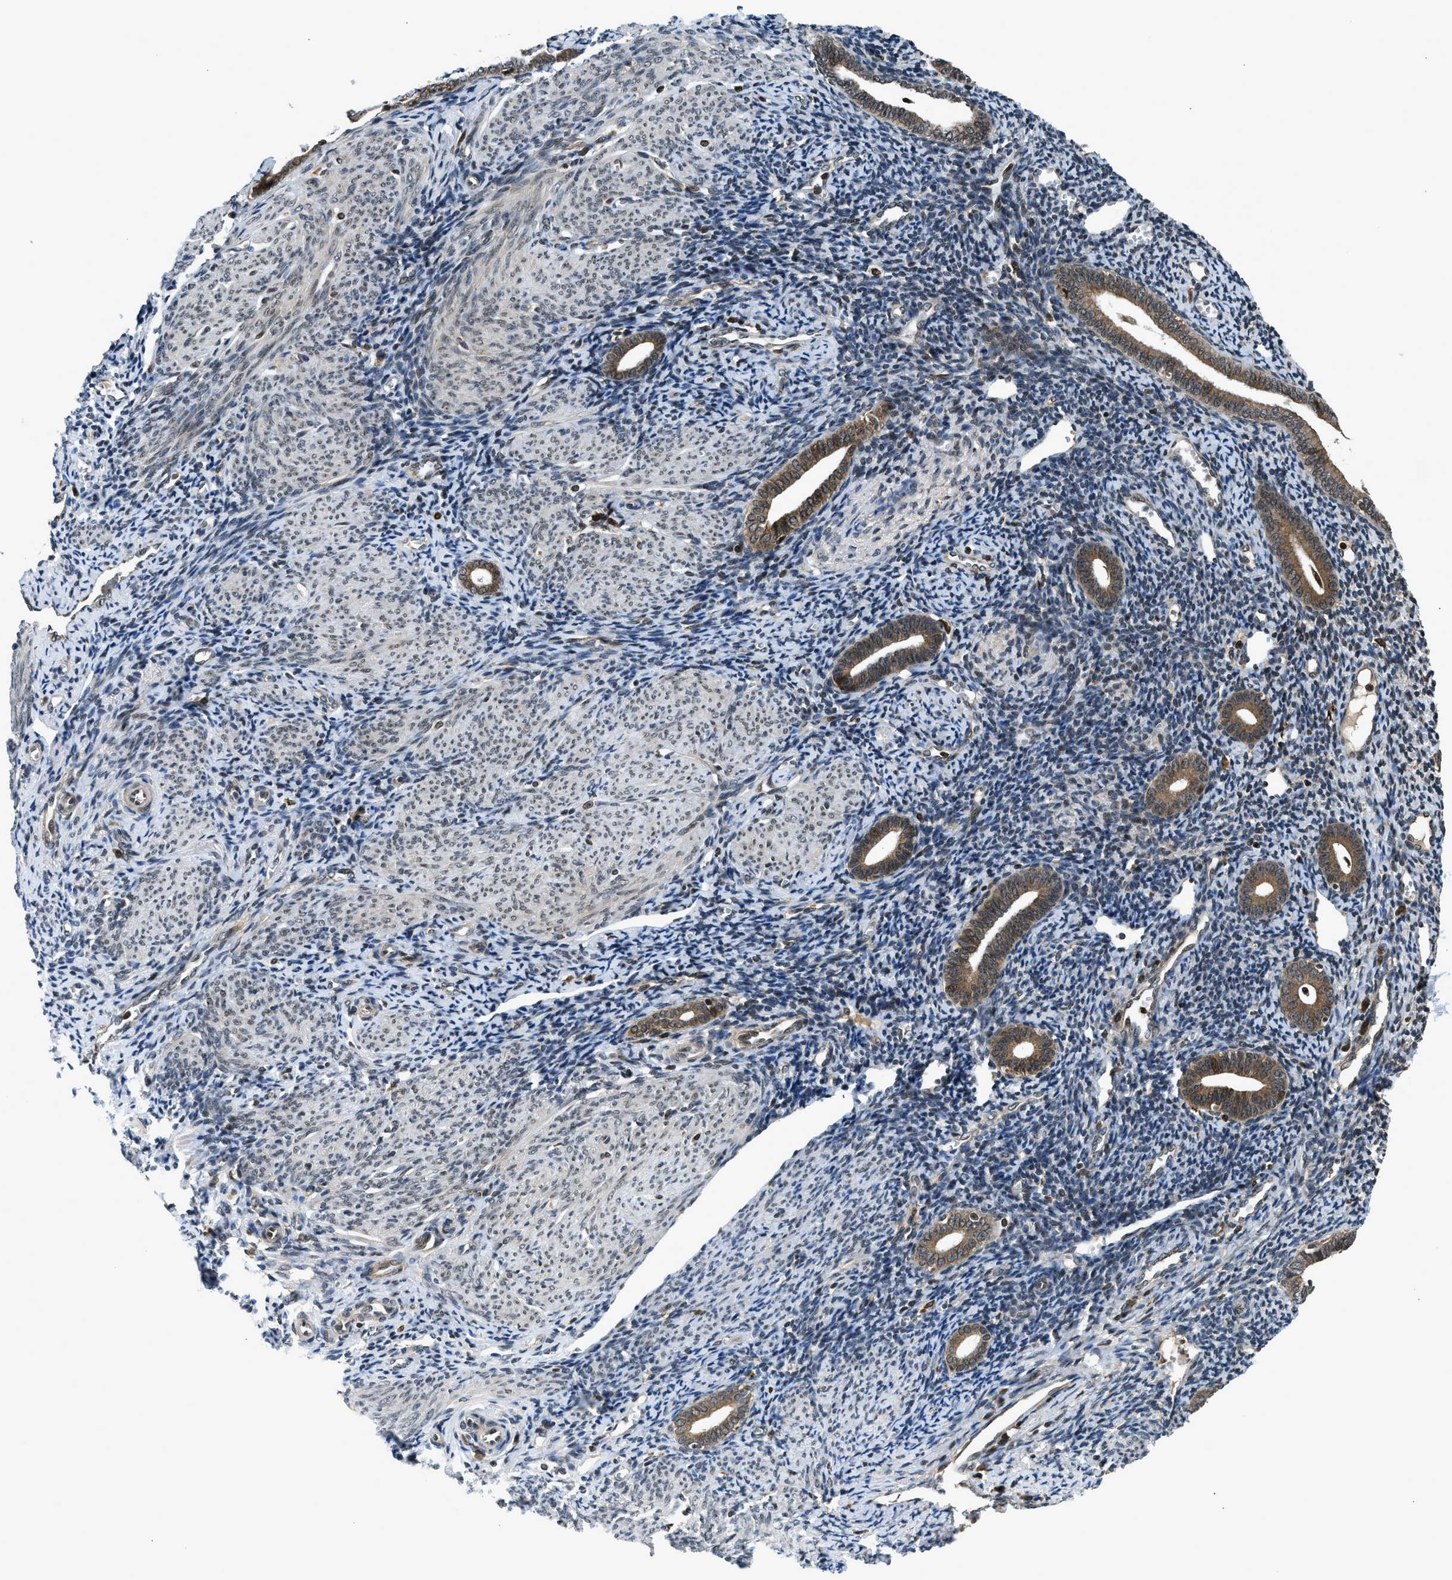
{"staining": {"intensity": "weak", "quantity": "<25%", "location": "nuclear"}, "tissue": "endometrium", "cell_type": "Cells in endometrial stroma", "image_type": "normal", "snomed": [{"axis": "morphology", "description": "Normal tissue, NOS"}, {"axis": "topography", "description": "Endometrium"}], "caption": "IHC histopathology image of benign endometrium: human endometrium stained with DAB reveals no significant protein positivity in cells in endometrial stroma.", "gene": "RETREG3", "patient": {"sex": "female", "age": 50}}